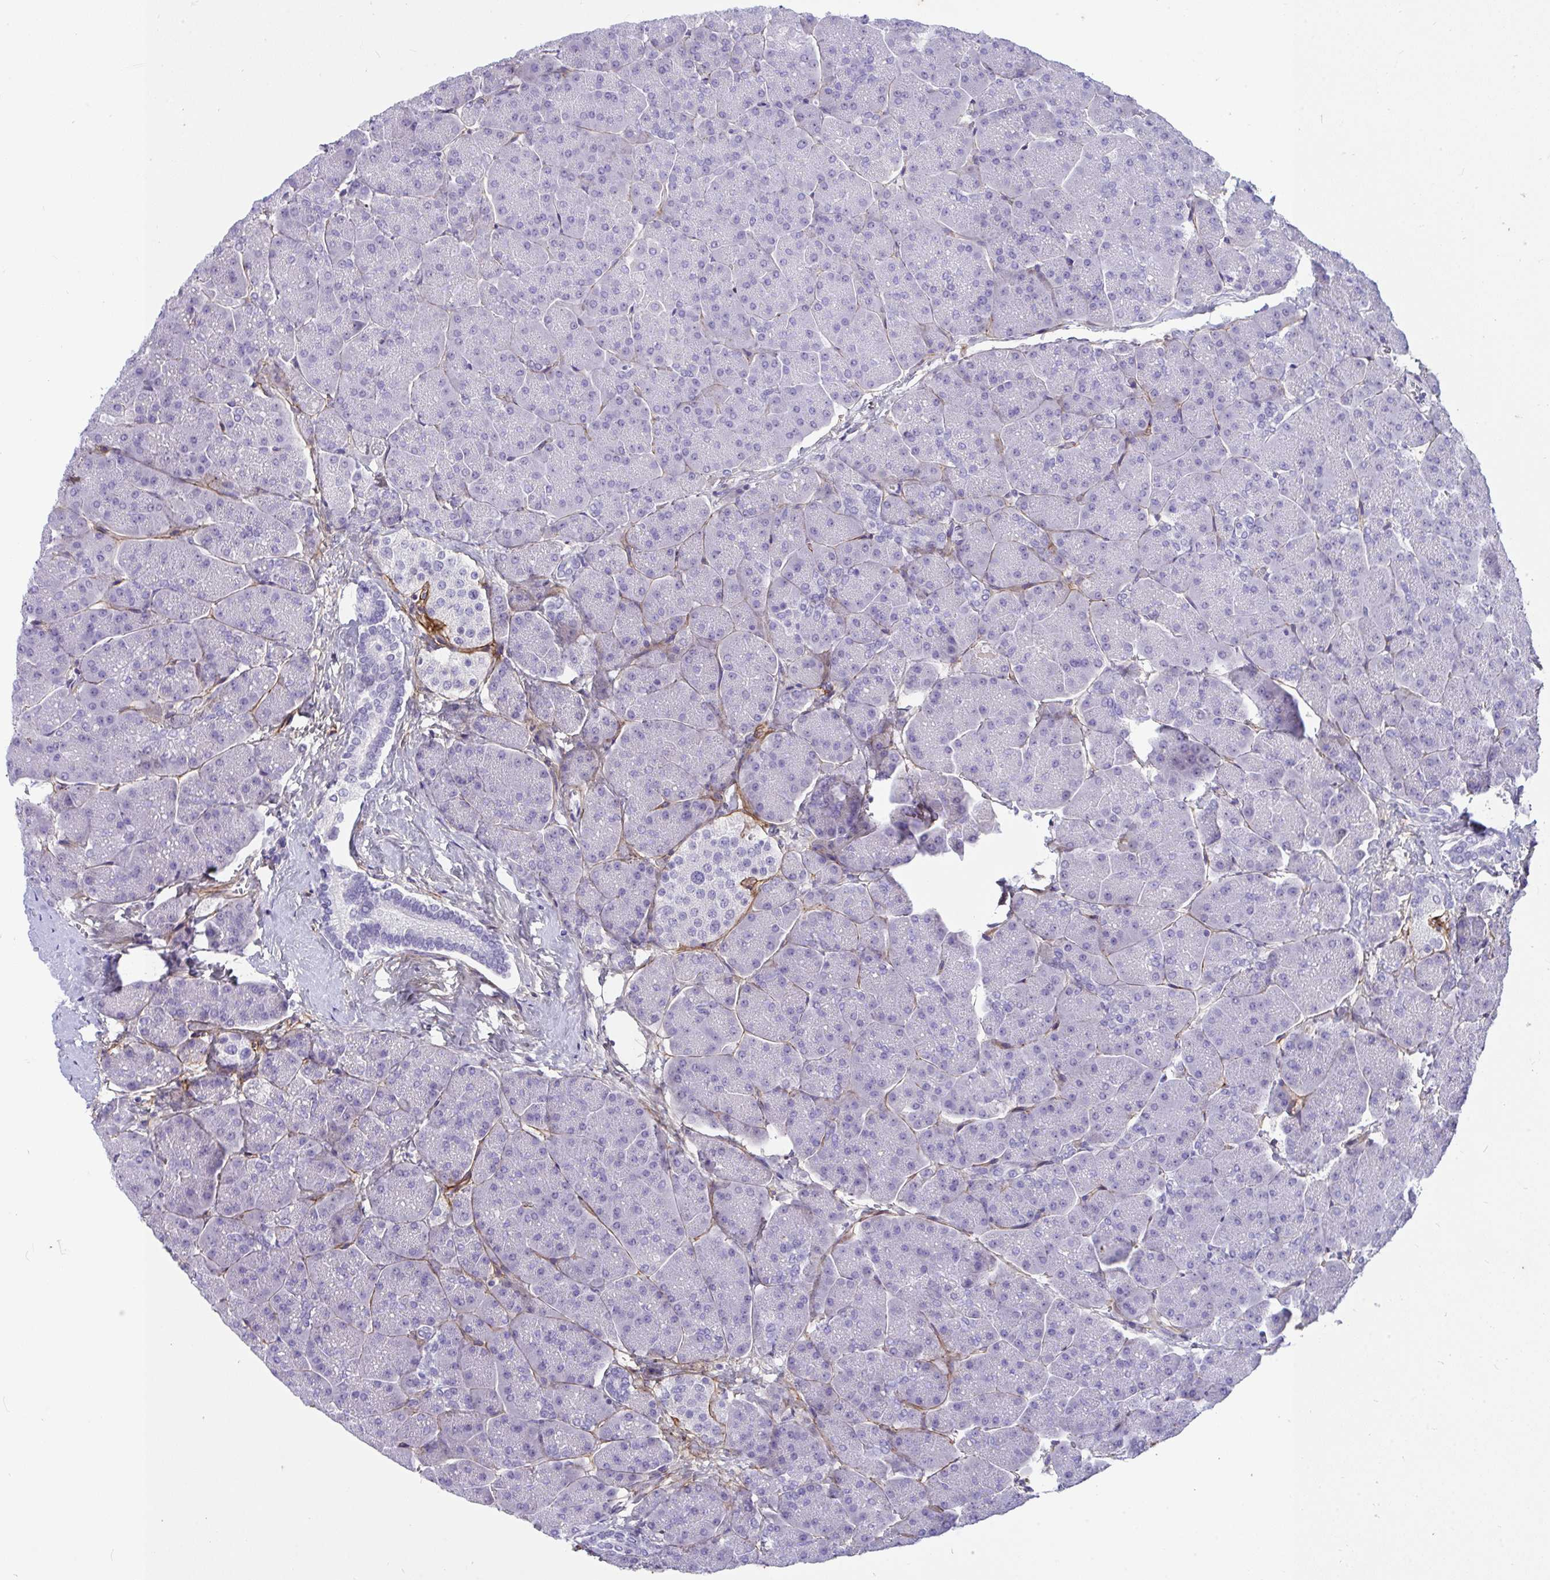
{"staining": {"intensity": "negative", "quantity": "none", "location": "none"}, "tissue": "pancreas", "cell_type": "Exocrine glandular cells", "image_type": "normal", "snomed": [{"axis": "morphology", "description": "Normal tissue, NOS"}, {"axis": "topography", "description": "Pancreas"}, {"axis": "topography", "description": "Peripheral nerve tissue"}], "caption": "This is a photomicrograph of immunohistochemistry staining of benign pancreas, which shows no expression in exocrine glandular cells. The staining is performed using DAB brown chromogen with nuclei counter-stained in using hematoxylin.", "gene": "LHFPL6", "patient": {"sex": "male", "age": 54}}